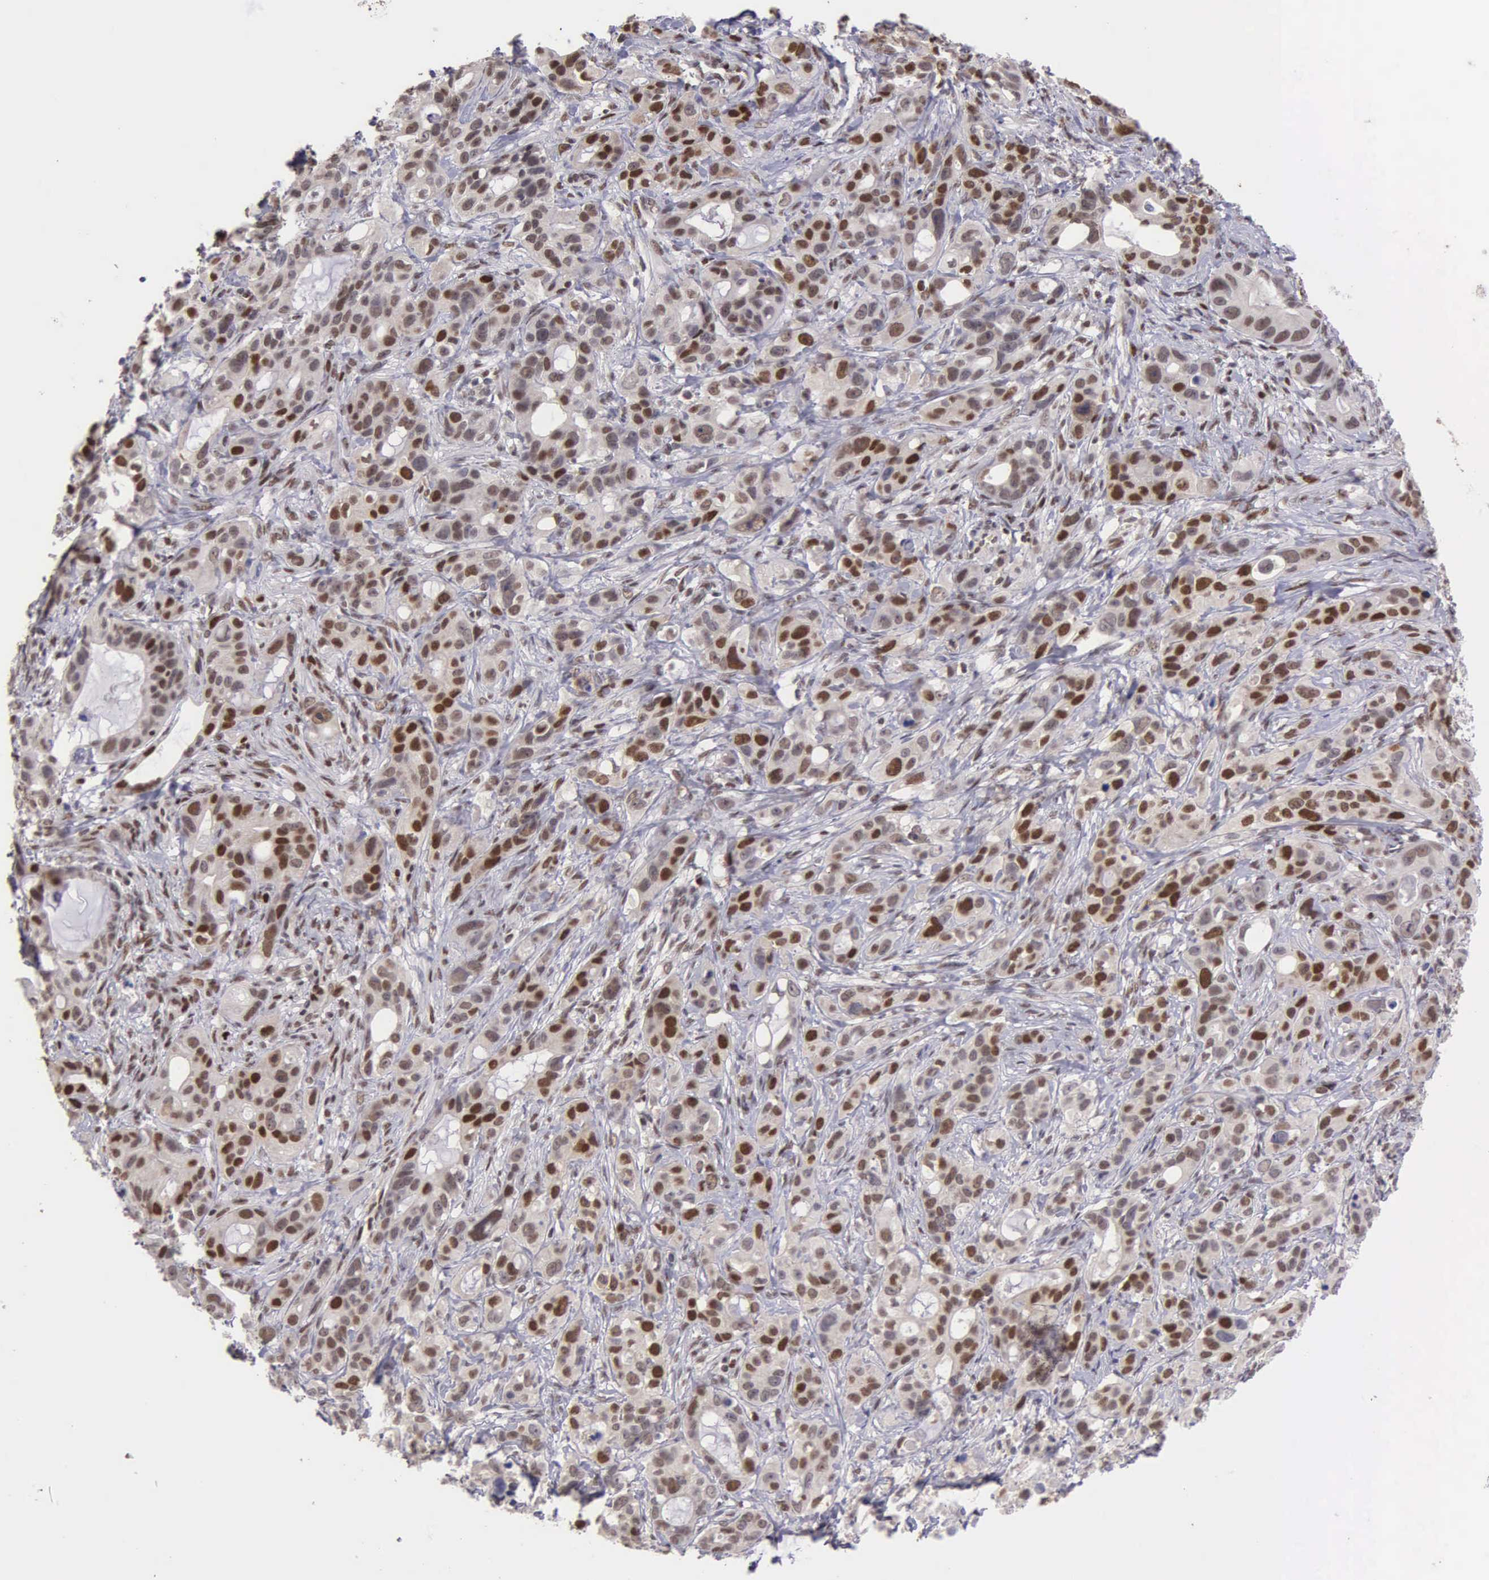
{"staining": {"intensity": "moderate", "quantity": "25%-75%", "location": "nuclear"}, "tissue": "stomach cancer", "cell_type": "Tumor cells", "image_type": "cancer", "snomed": [{"axis": "morphology", "description": "Adenocarcinoma, NOS"}, {"axis": "topography", "description": "Stomach, upper"}], "caption": "Stomach cancer (adenocarcinoma) was stained to show a protein in brown. There is medium levels of moderate nuclear staining in about 25%-75% of tumor cells.", "gene": "UBR7", "patient": {"sex": "male", "age": 47}}